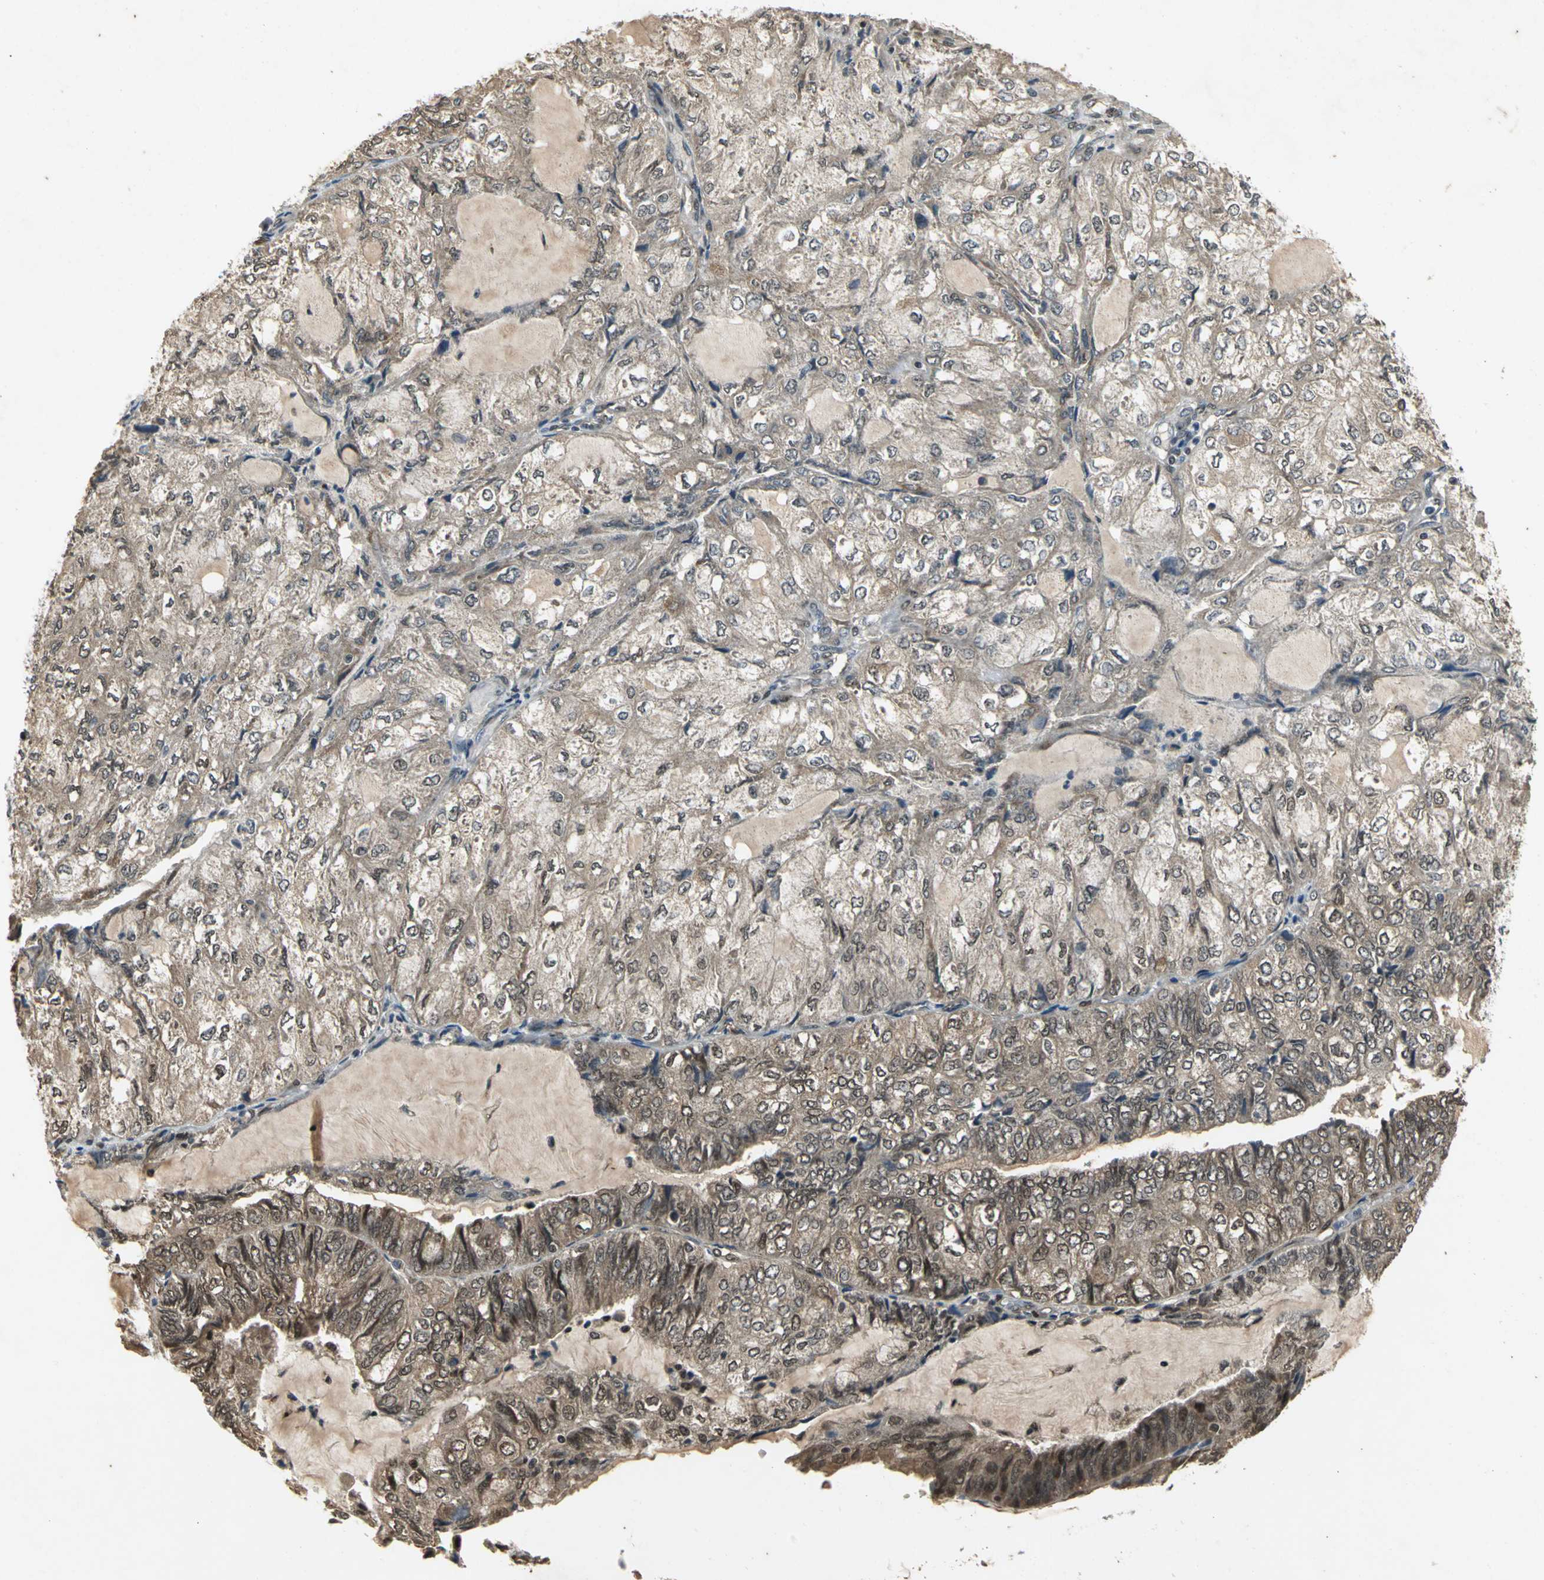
{"staining": {"intensity": "moderate", "quantity": "25%-75%", "location": "cytoplasmic/membranous"}, "tissue": "endometrial cancer", "cell_type": "Tumor cells", "image_type": "cancer", "snomed": [{"axis": "morphology", "description": "Adenocarcinoma, NOS"}, {"axis": "topography", "description": "Endometrium"}], "caption": "Brown immunohistochemical staining in endometrial adenocarcinoma displays moderate cytoplasmic/membranous staining in approximately 25%-75% of tumor cells. Nuclei are stained in blue.", "gene": "NOTCH3", "patient": {"sex": "female", "age": 81}}